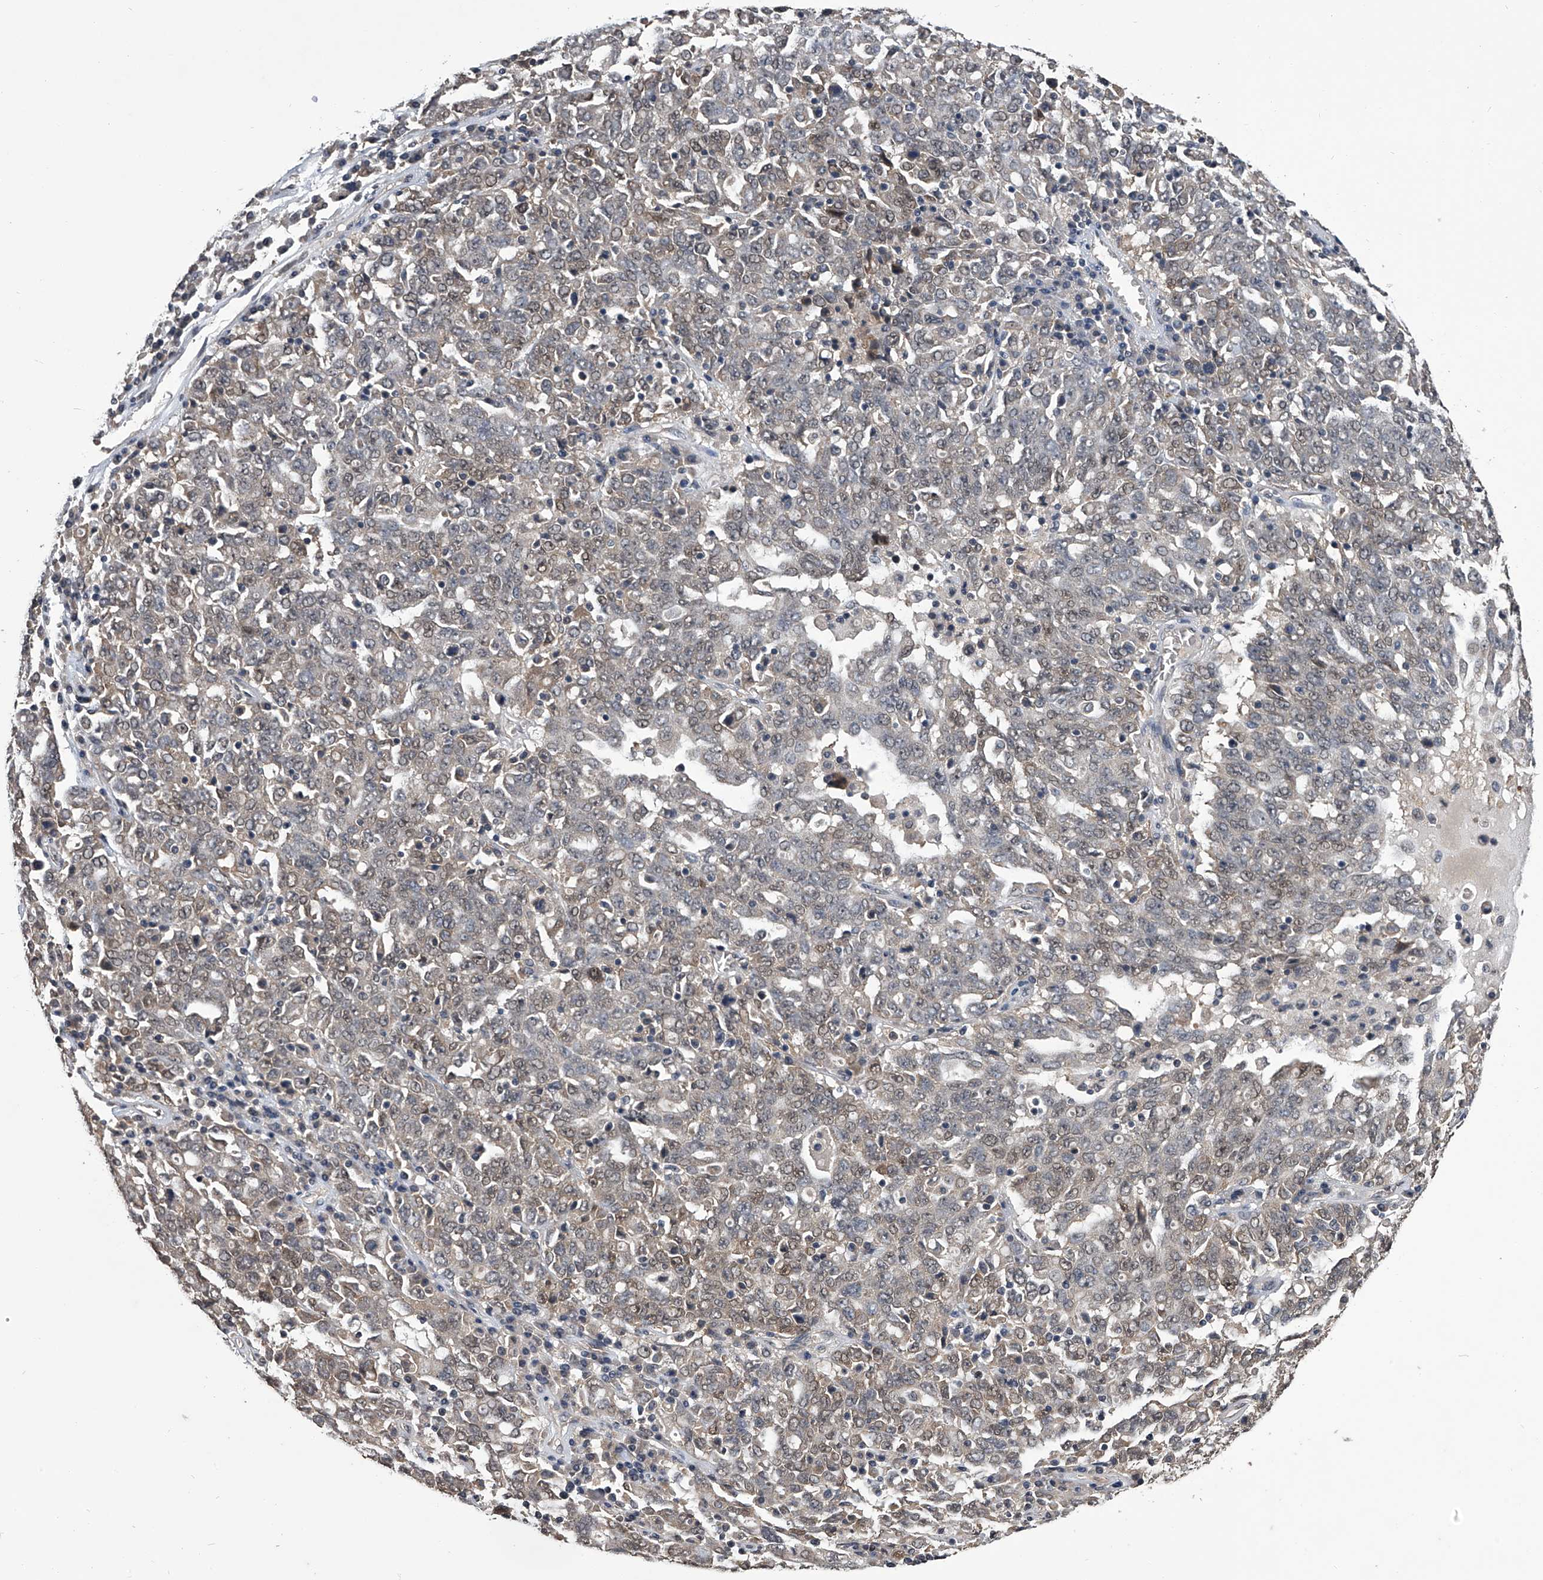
{"staining": {"intensity": "weak", "quantity": "25%-75%", "location": "cytoplasmic/membranous,nuclear"}, "tissue": "ovarian cancer", "cell_type": "Tumor cells", "image_type": "cancer", "snomed": [{"axis": "morphology", "description": "Carcinoma, endometroid"}, {"axis": "topography", "description": "Ovary"}], "caption": "Protein expression analysis of human endometroid carcinoma (ovarian) reveals weak cytoplasmic/membranous and nuclear expression in about 25%-75% of tumor cells.", "gene": "TSNAX", "patient": {"sex": "female", "age": 62}}